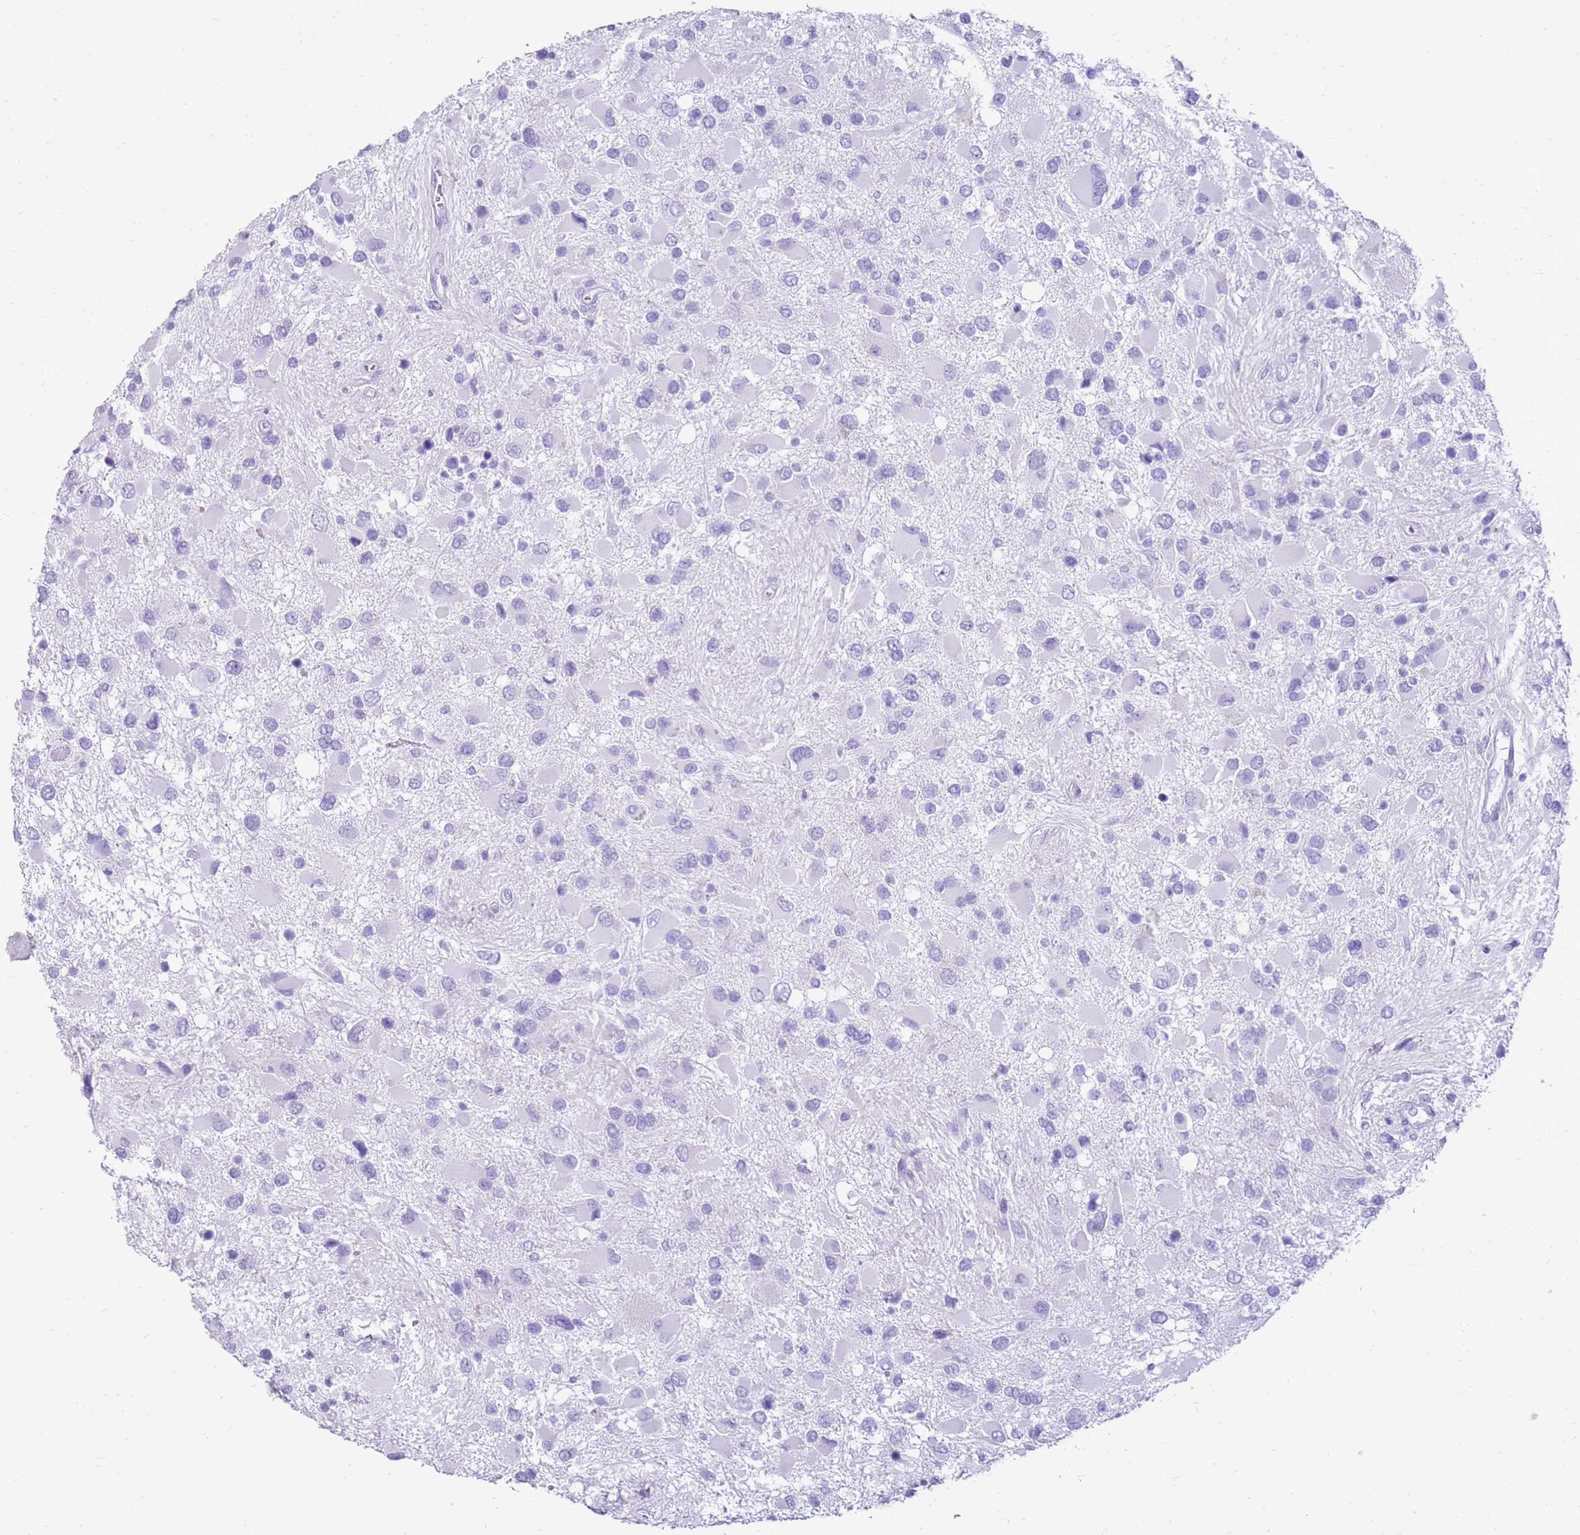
{"staining": {"intensity": "negative", "quantity": "none", "location": "none"}, "tissue": "glioma", "cell_type": "Tumor cells", "image_type": "cancer", "snomed": [{"axis": "morphology", "description": "Glioma, malignant, High grade"}, {"axis": "topography", "description": "Brain"}], "caption": "An image of malignant glioma (high-grade) stained for a protein shows no brown staining in tumor cells.", "gene": "CA8", "patient": {"sex": "male", "age": 53}}